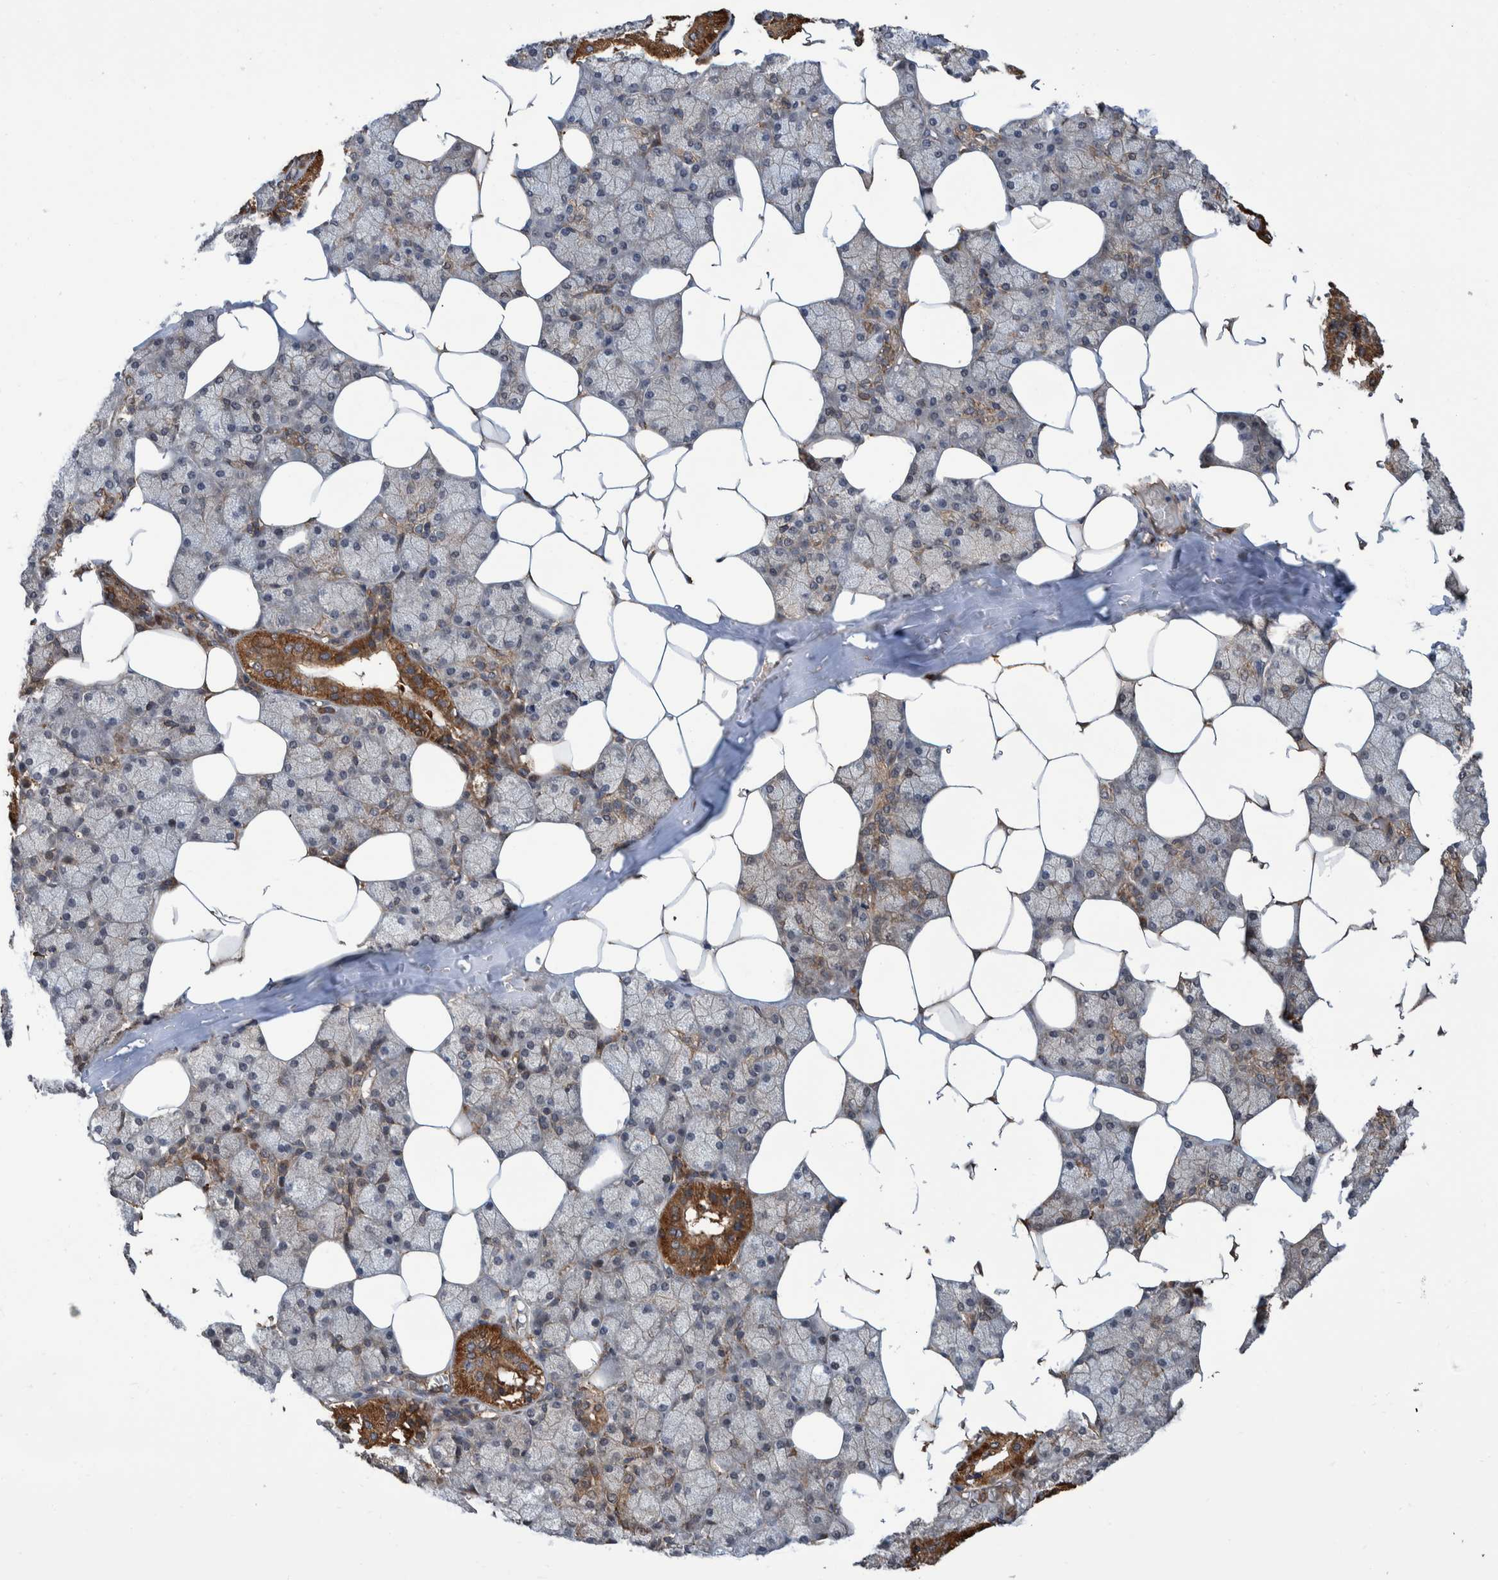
{"staining": {"intensity": "moderate", "quantity": "25%-75%", "location": "cytoplasmic/membranous"}, "tissue": "salivary gland", "cell_type": "Glandular cells", "image_type": "normal", "snomed": [{"axis": "morphology", "description": "Normal tissue, NOS"}, {"axis": "topography", "description": "Salivary gland"}], "caption": "Immunohistochemistry histopathology image of normal salivary gland stained for a protein (brown), which displays medium levels of moderate cytoplasmic/membranous staining in about 25%-75% of glandular cells.", "gene": "VBP1", "patient": {"sex": "male", "age": 62}}